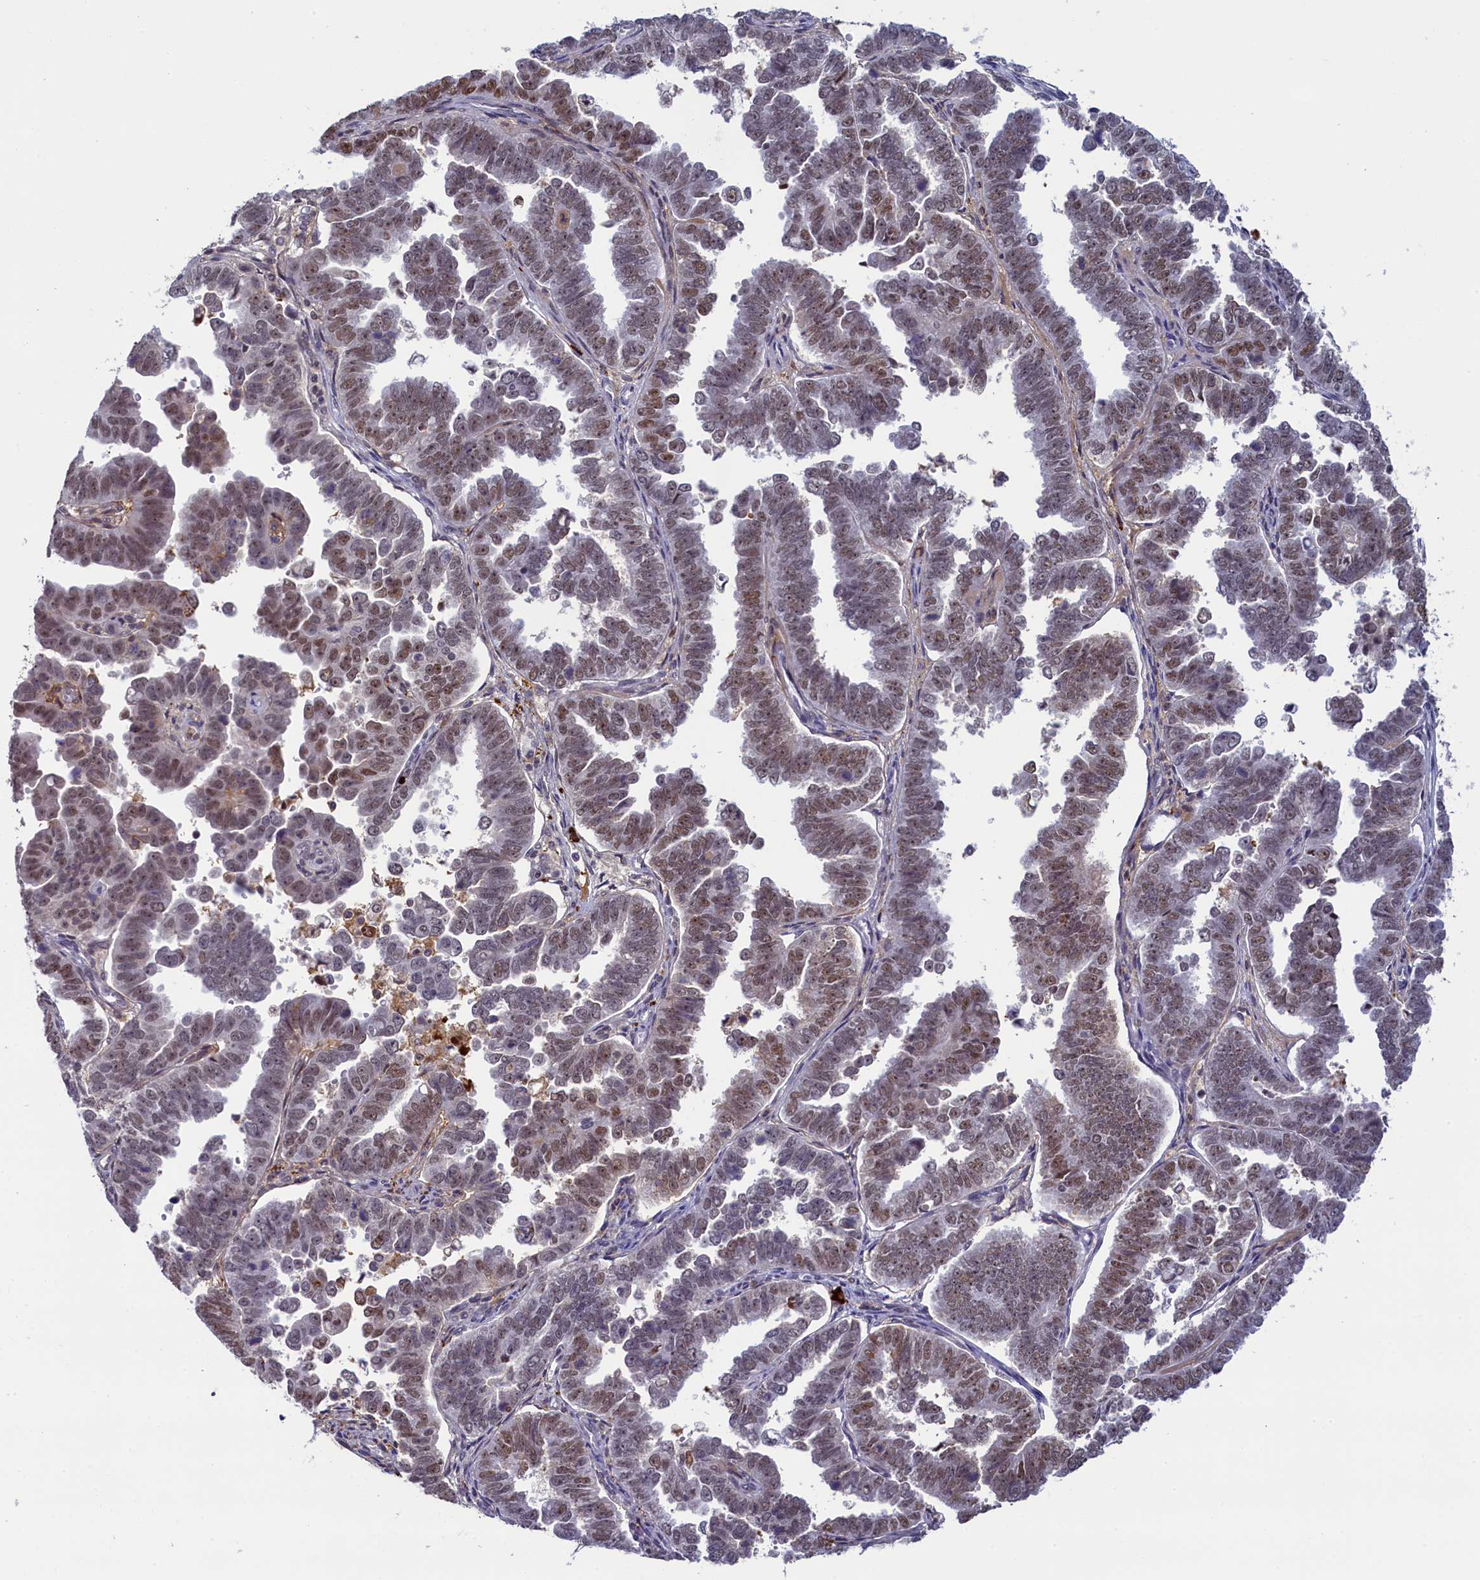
{"staining": {"intensity": "moderate", "quantity": "25%-75%", "location": "nuclear"}, "tissue": "endometrial cancer", "cell_type": "Tumor cells", "image_type": "cancer", "snomed": [{"axis": "morphology", "description": "Adenocarcinoma, NOS"}, {"axis": "topography", "description": "Endometrium"}], "caption": "High-magnification brightfield microscopy of adenocarcinoma (endometrial) stained with DAB (brown) and counterstained with hematoxylin (blue). tumor cells exhibit moderate nuclear staining is identified in about25%-75% of cells.", "gene": "INTS14", "patient": {"sex": "female", "age": 75}}